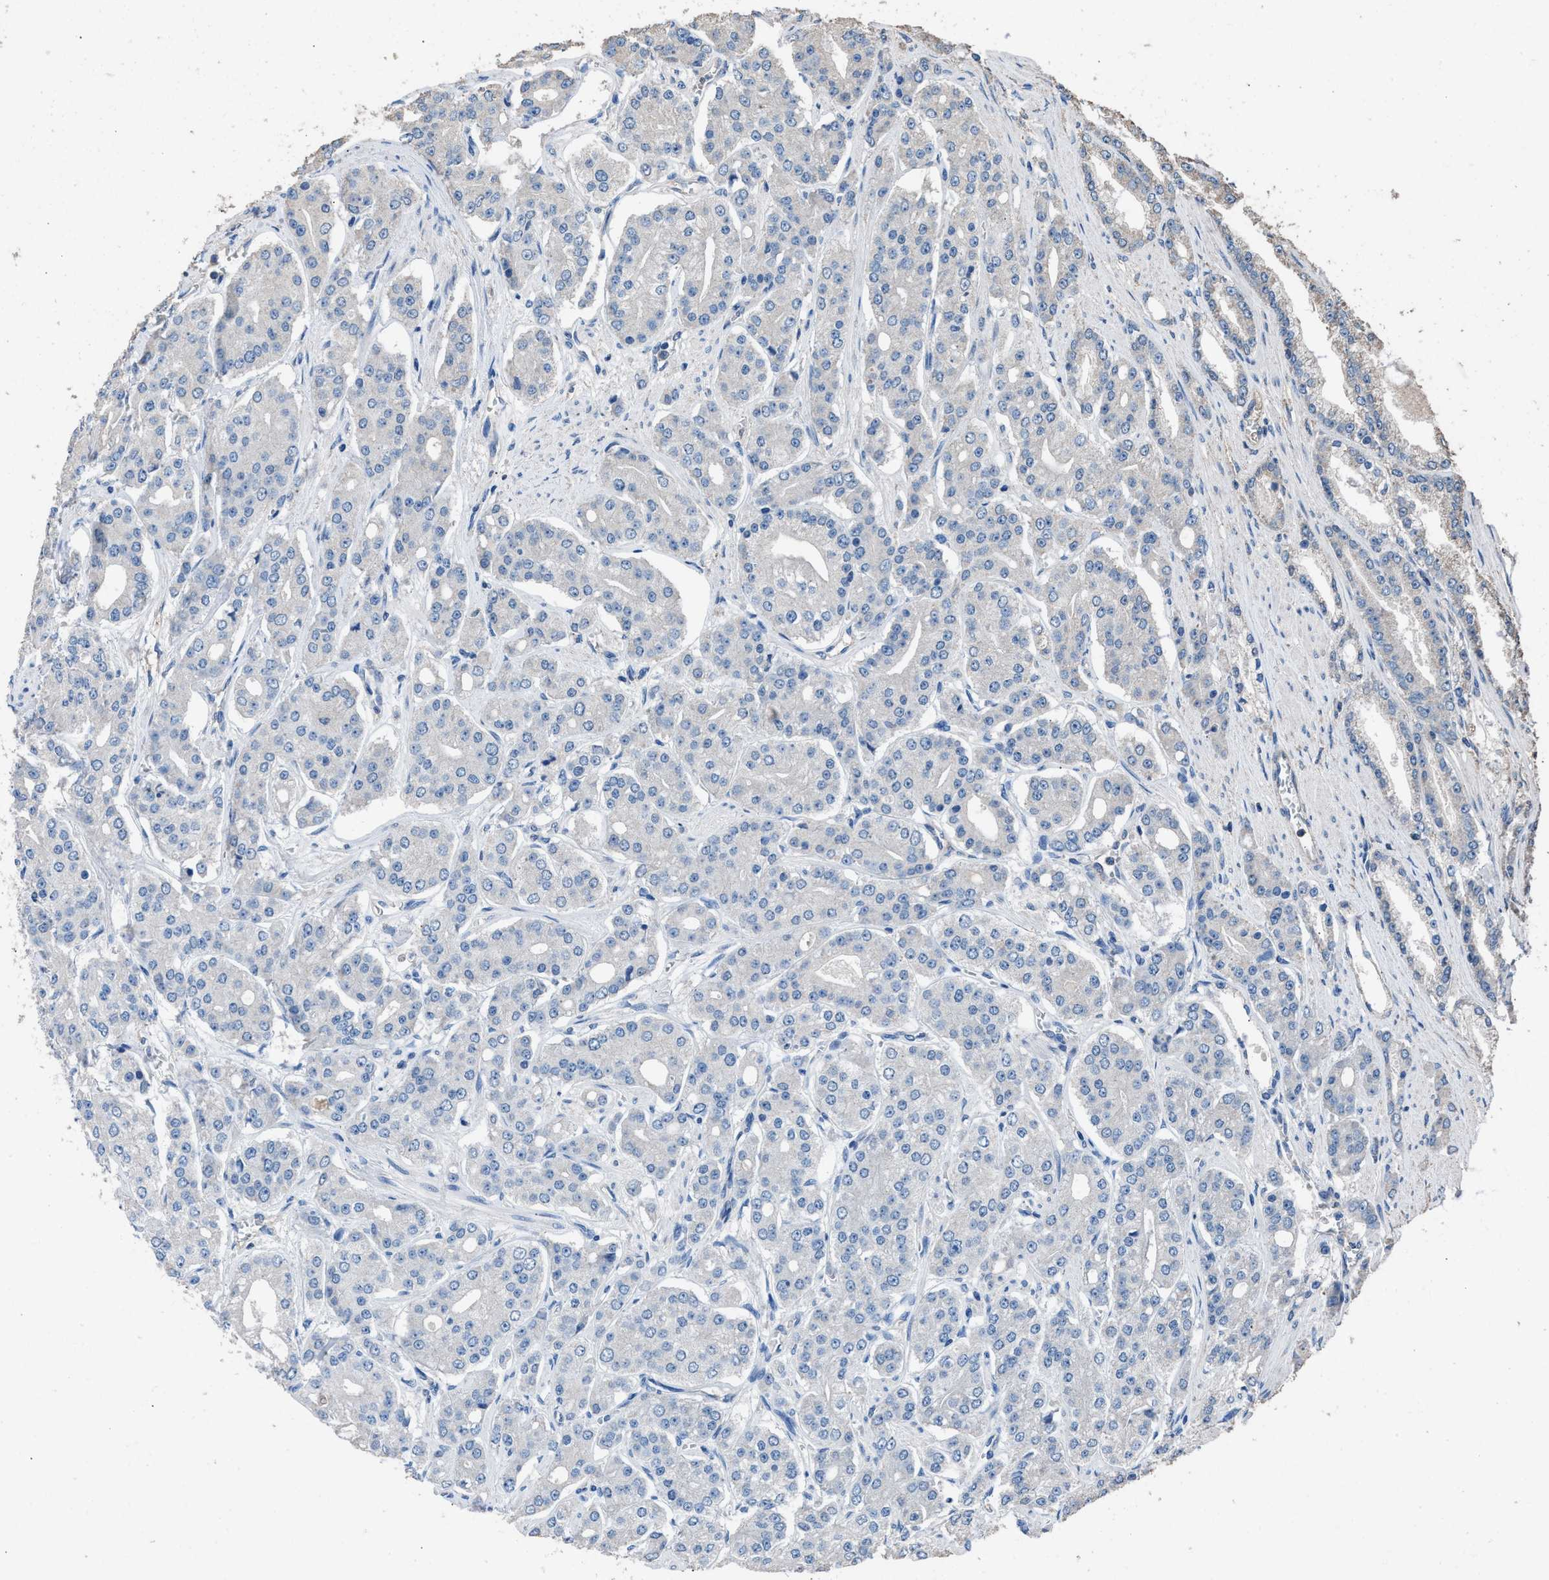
{"staining": {"intensity": "negative", "quantity": "none", "location": "none"}, "tissue": "prostate cancer", "cell_type": "Tumor cells", "image_type": "cancer", "snomed": [{"axis": "morphology", "description": "Adenocarcinoma, High grade"}, {"axis": "topography", "description": "Prostate"}], "caption": "Micrograph shows no protein expression in tumor cells of high-grade adenocarcinoma (prostate) tissue.", "gene": "ITSN1", "patient": {"sex": "male", "age": 71}}